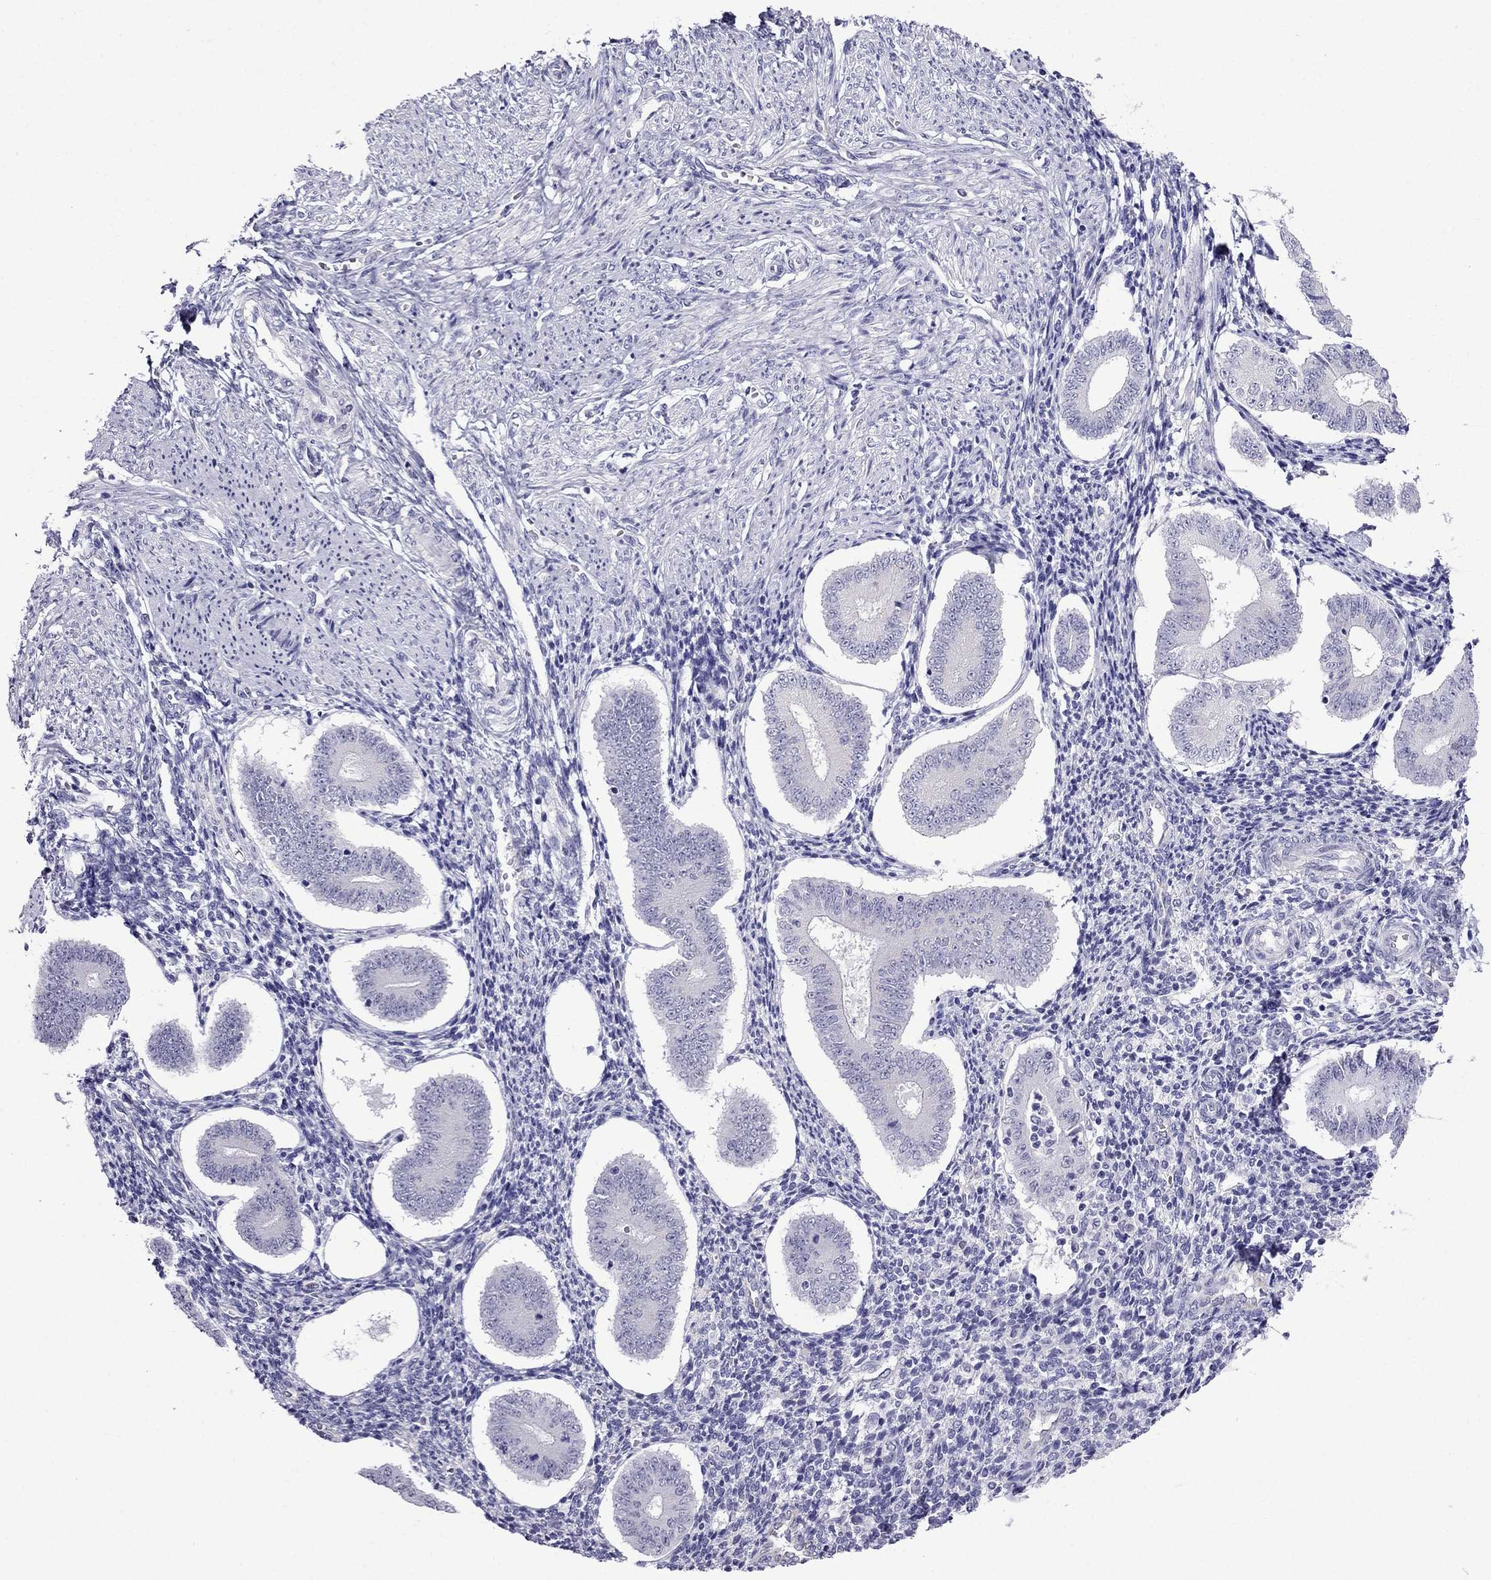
{"staining": {"intensity": "negative", "quantity": "none", "location": "none"}, "tissue": "endometrium", "cell_type": "Cells in endometrial stroma", "image_type": "normal", "snomed": [{"axis": "morphology", "description": "Normal tissue, NOS"}, {"axis": "topography", "description": "Endometrium"}], "caption": "Cells in endometrial stroma show no significant protein staining in normal endometrium. Nuclei are stained in blue.", "gene": "MGP", "patient": {"sex": "female", "age": 40}}